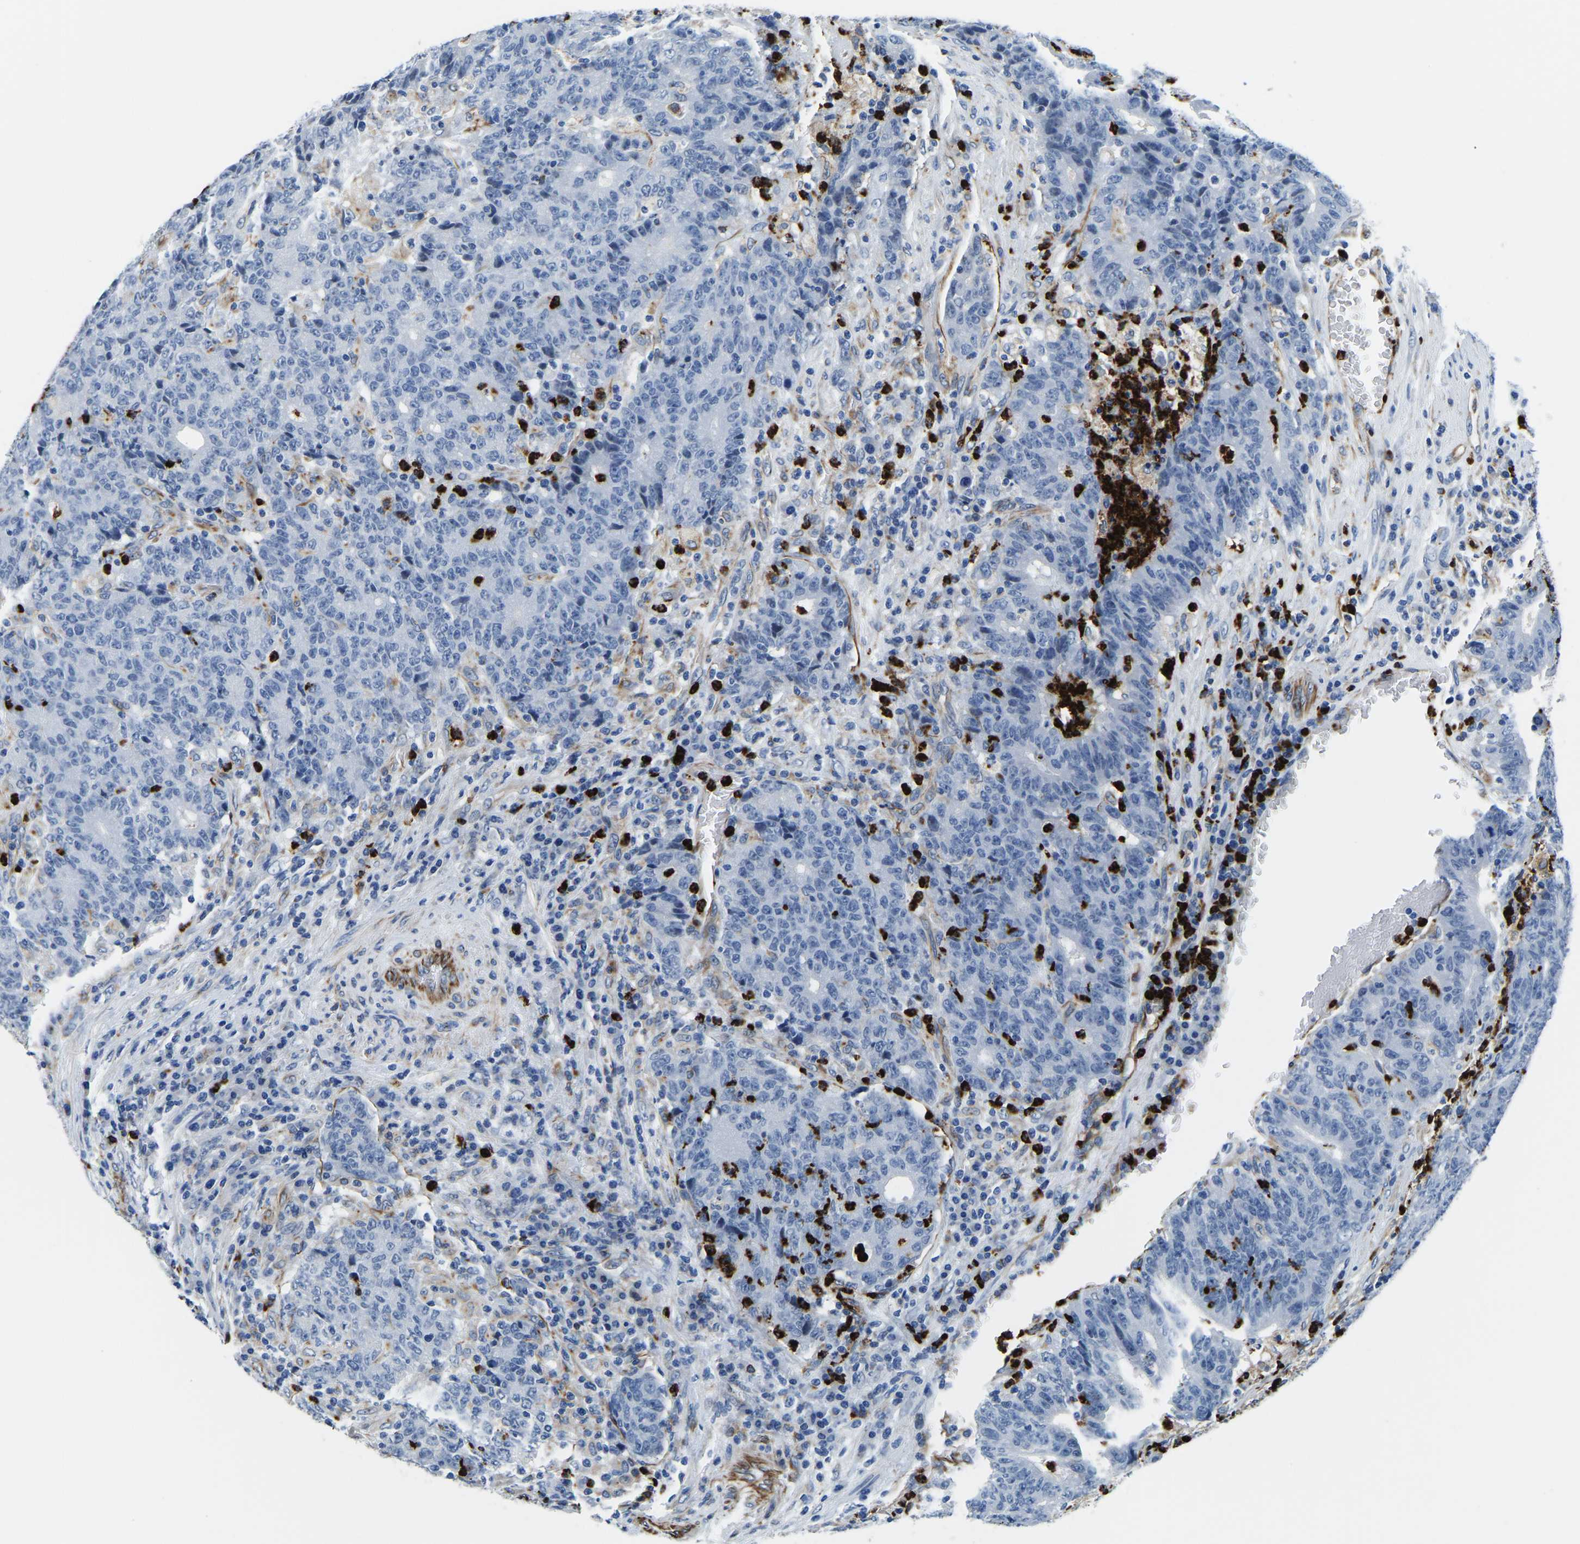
{"staining": {"intensity": "negative", "quantity": "none", "location": "none"}, "tissue": "colorectal cancer", "cell_type": "Tumor cells", "image_type": "cancer", "snomed": [{"axis": "morphology", "description": "Normal tissue, NOS"}, {"axis": "morphology", "description": "Adenocarcinoma, NOS"}, {"axis": "topography", "description": "Colon"}], "caption": "Immunohistochemical staining of human colorectal cancer demonstrates no significant positivity in tumor cells.", "gene": "MS4A3", "patient": {"sex": "female", "age": 75}}